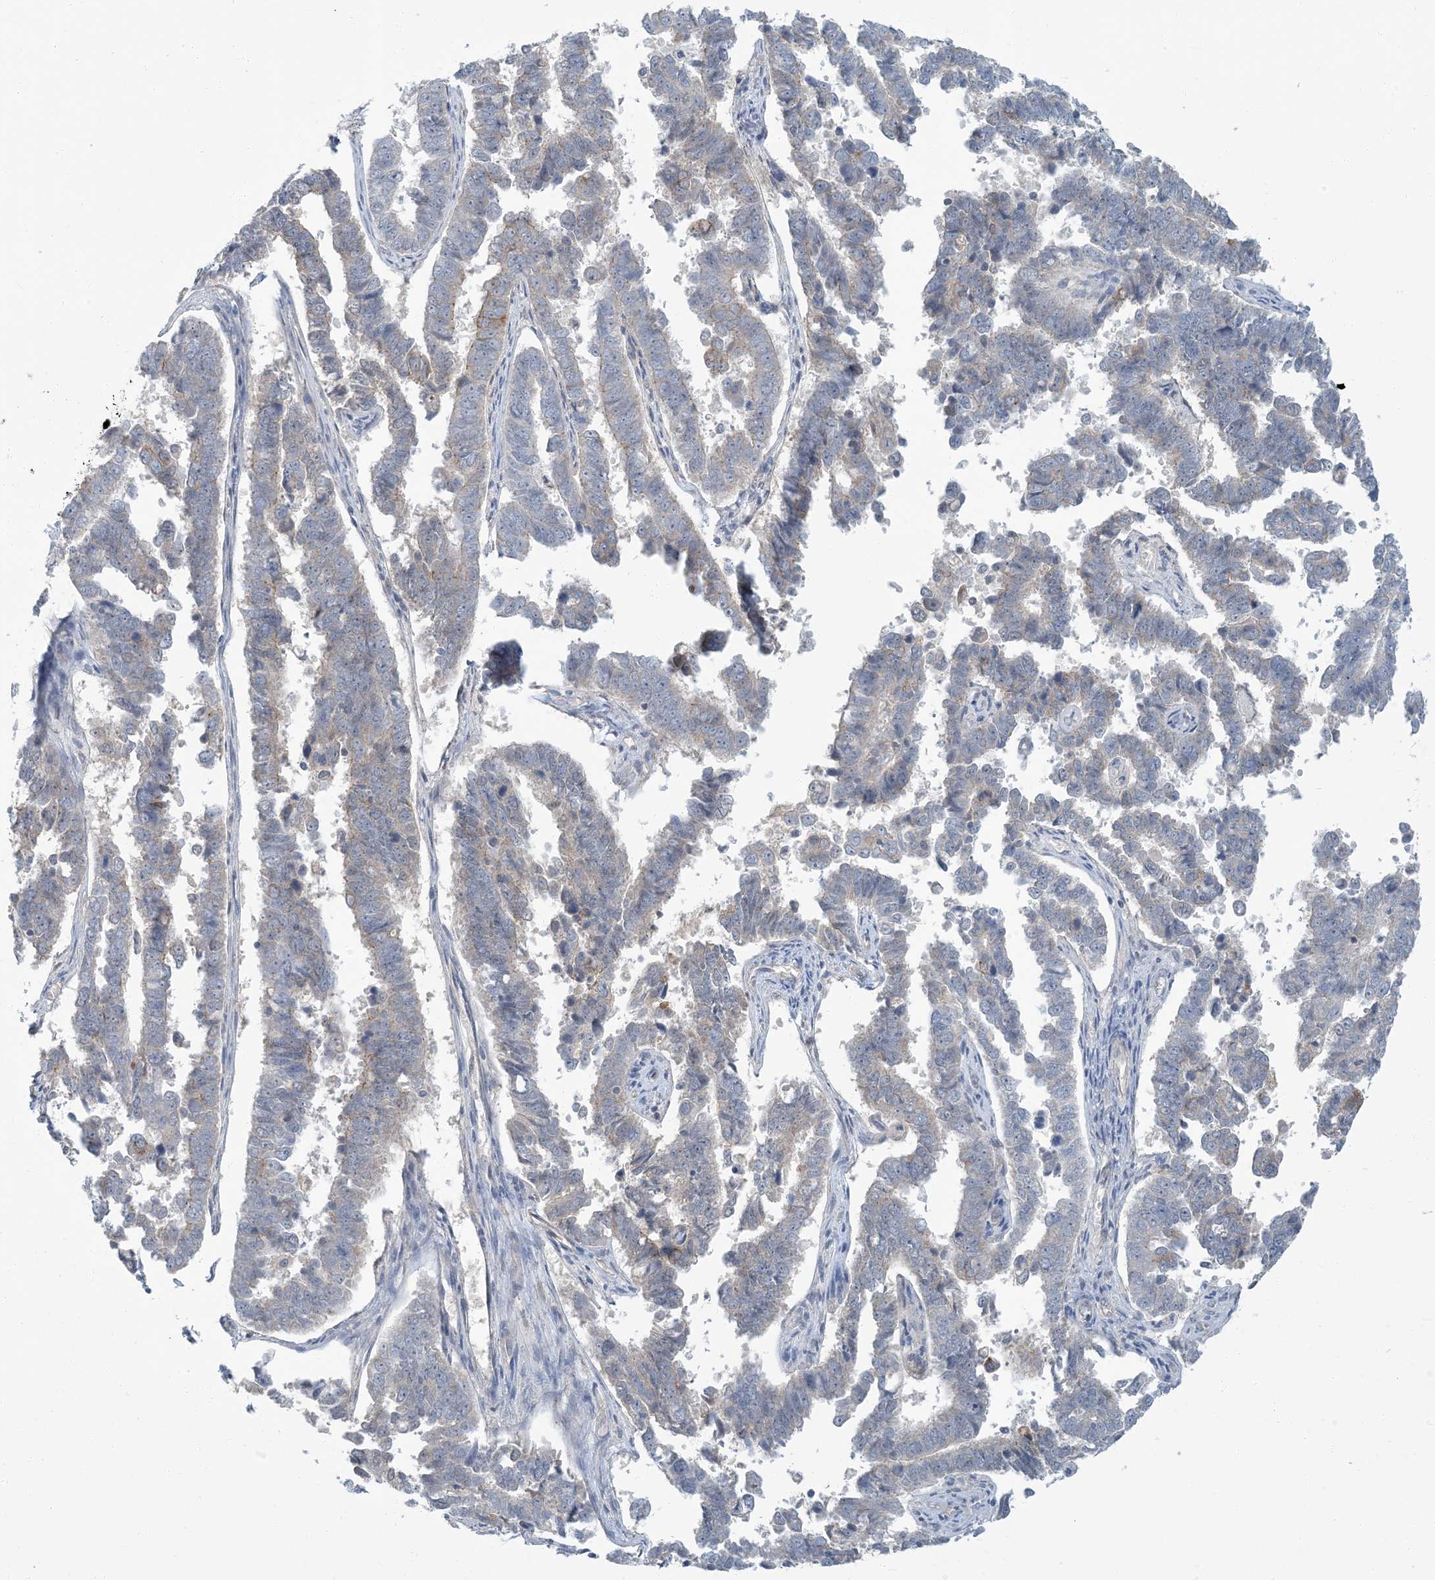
{"staining": {"intensity": "negative", "quantity": "none", "location": "none"}, "tissue": "endometrial cancer", "cell_type": "Tumor cells", "image_type": "cancer", "snomed": [{"axis": "morphology", "description": "Adenocarcinoma, NOS"}, {"axis": "topography", "description": "Endometrium"}], "caption": "A photomicrograph of endometrial cancer (adenocarcinoma) stained for a protein demonstrates no brown staining in tumor cells.", "gene": "EPHA4", "patient": {"sex": "female", "age": 75}}